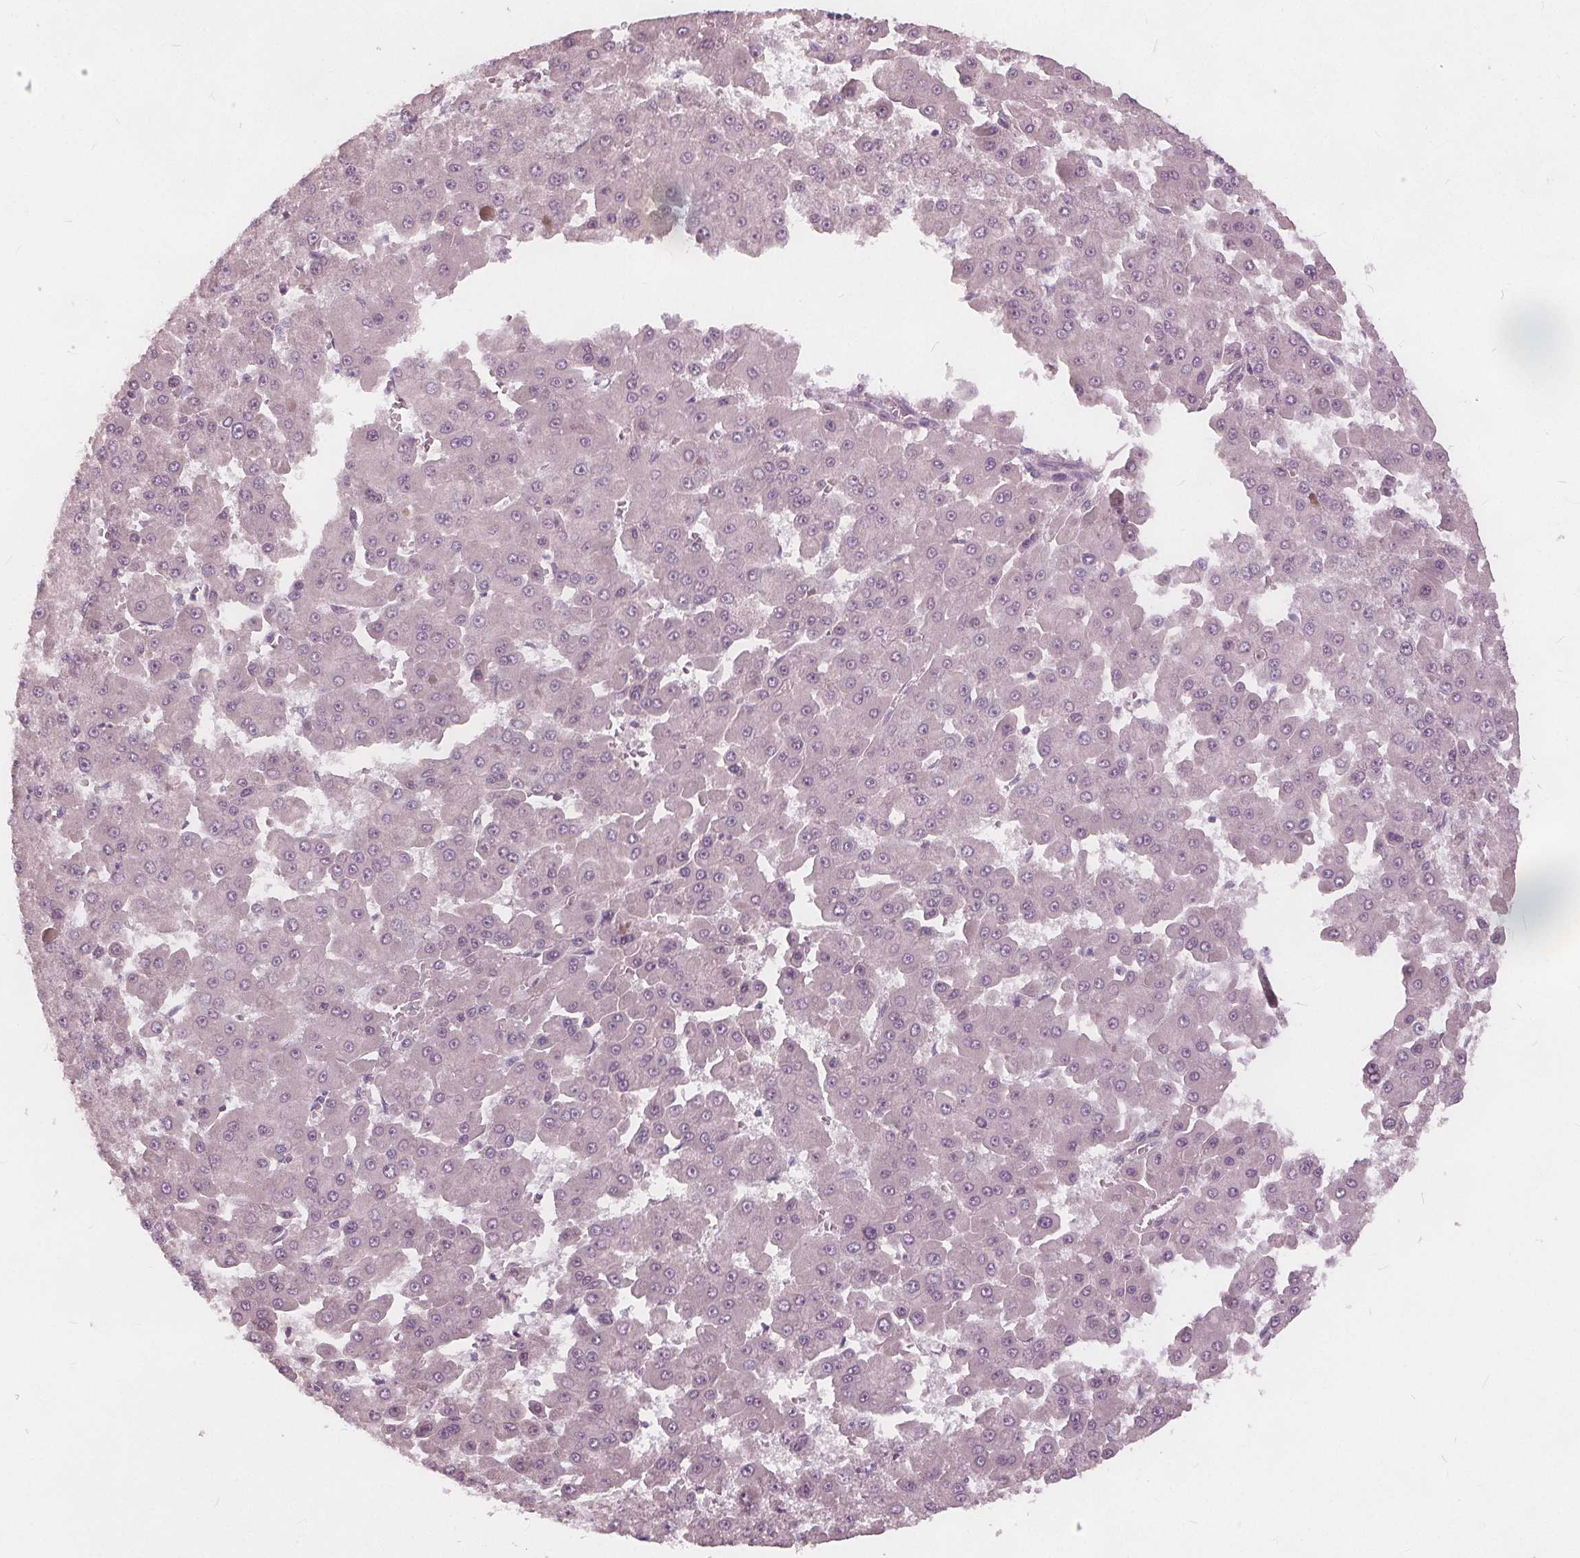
{"staining": {"intensity": "negative", "quantity": "none", "location": "none"}, "tissue": "liver cancer", "cell_type": "Tumor cells", "image_type": "cancer", "snomed": [{"axis": "morphology", "description": "Carcinoma, Hepatocellular, NOS"}, {"axis": "topography", "description": "Liver"}], "caption": "The micrograph exhibits no significant staining in tumor cells of hepatocellular carcinoma (liver).", "gene": "KLK13", "patient": {"sex": "male", "age": 78}}